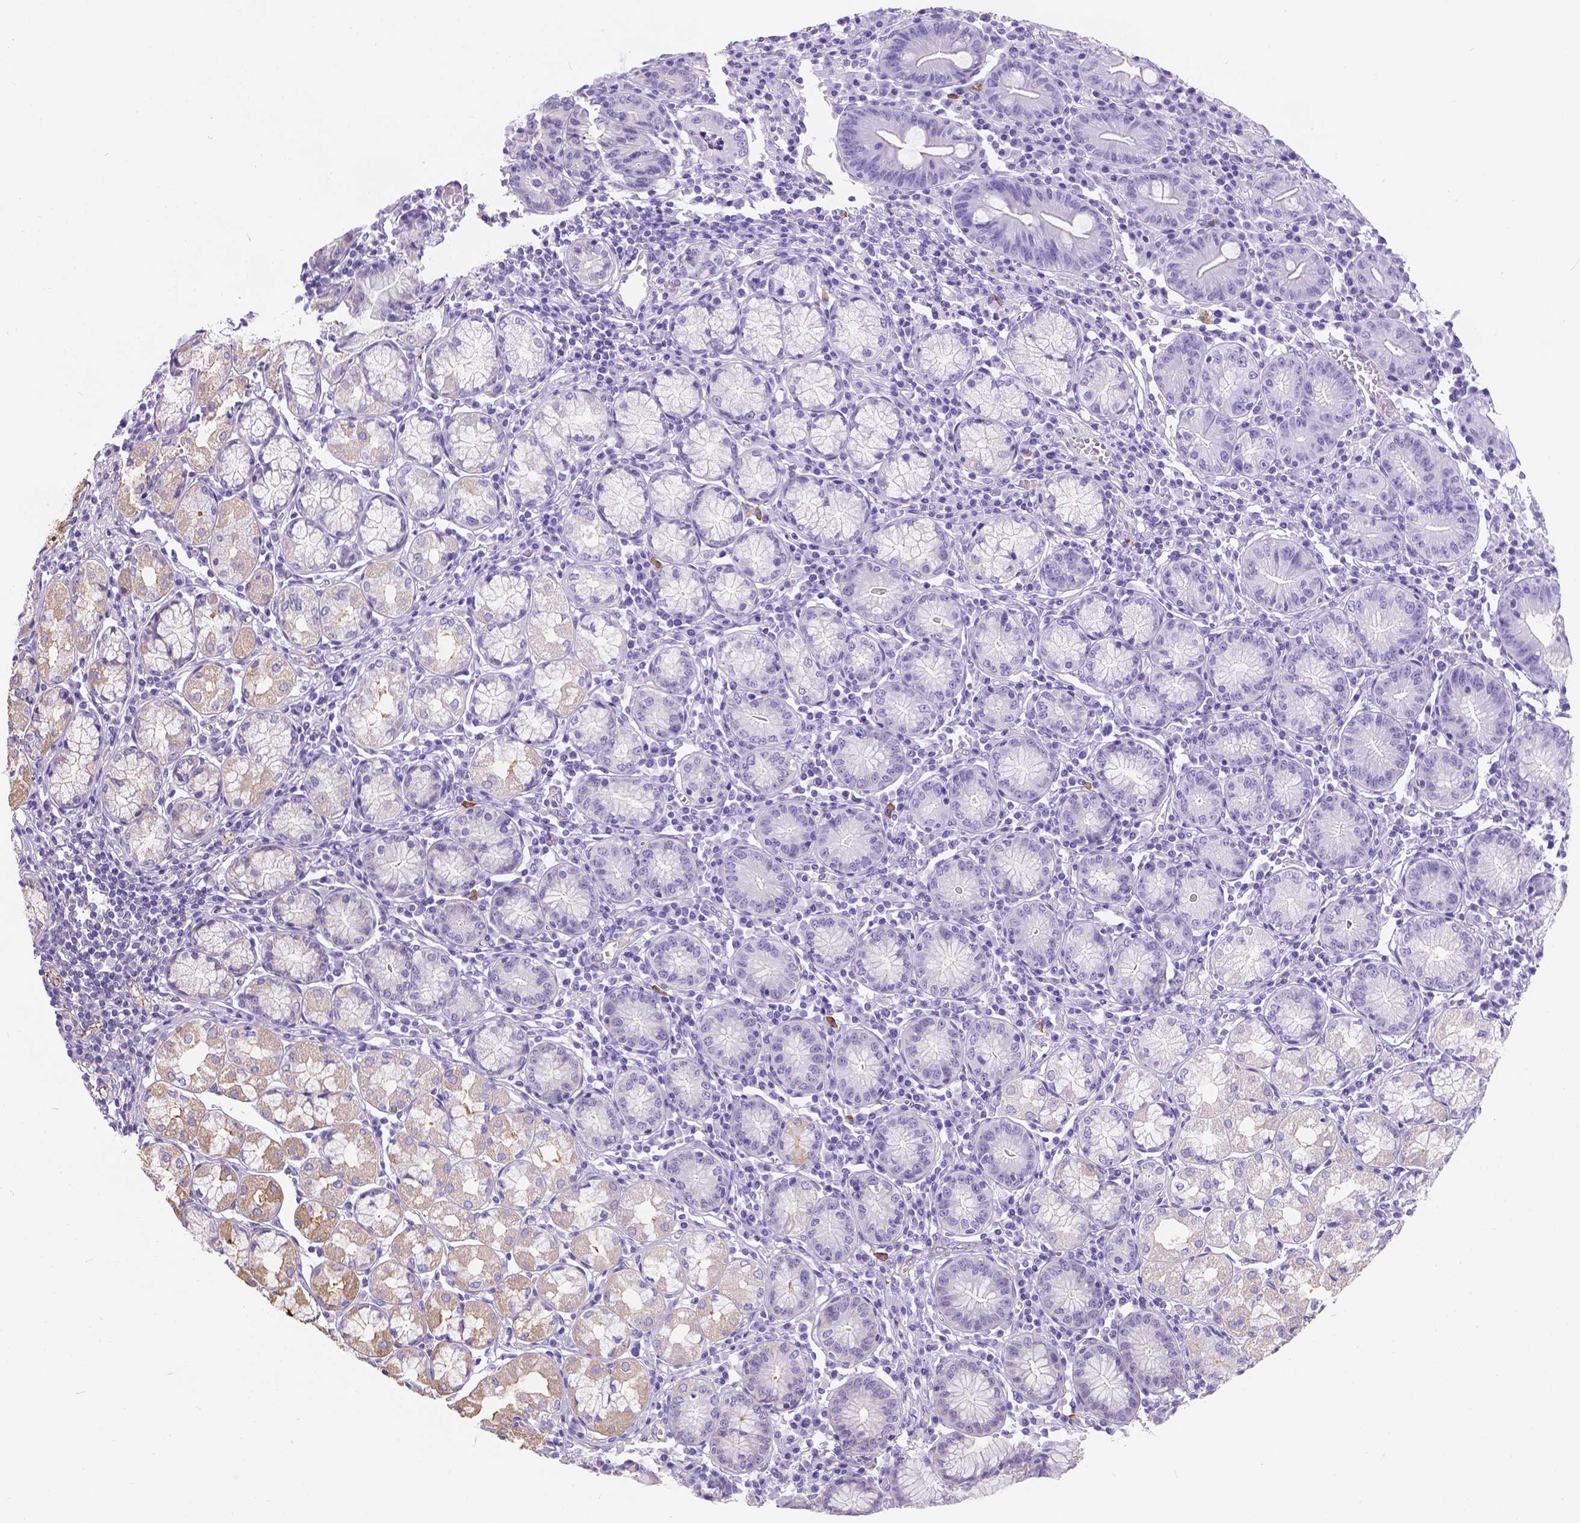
{"staining": {"intensity": "weak", "quantity": "<25%", "location": "cytoplasmic/membranous"}, "tissue": "stomach", "cell_type": "Glandular cells", "image_type": "normal", "snomed": [{"axis": "morphology", "description": "Normal tissue, NOS"}, {"axis": "topography", "description": "Stomach"}], "caption": "DAB immunohistochemical staining of unremarkable stomach reveals no significant staining in glandular cells.", "gene": "PHF7", "patient": {"sex": "male", "age": 55}}